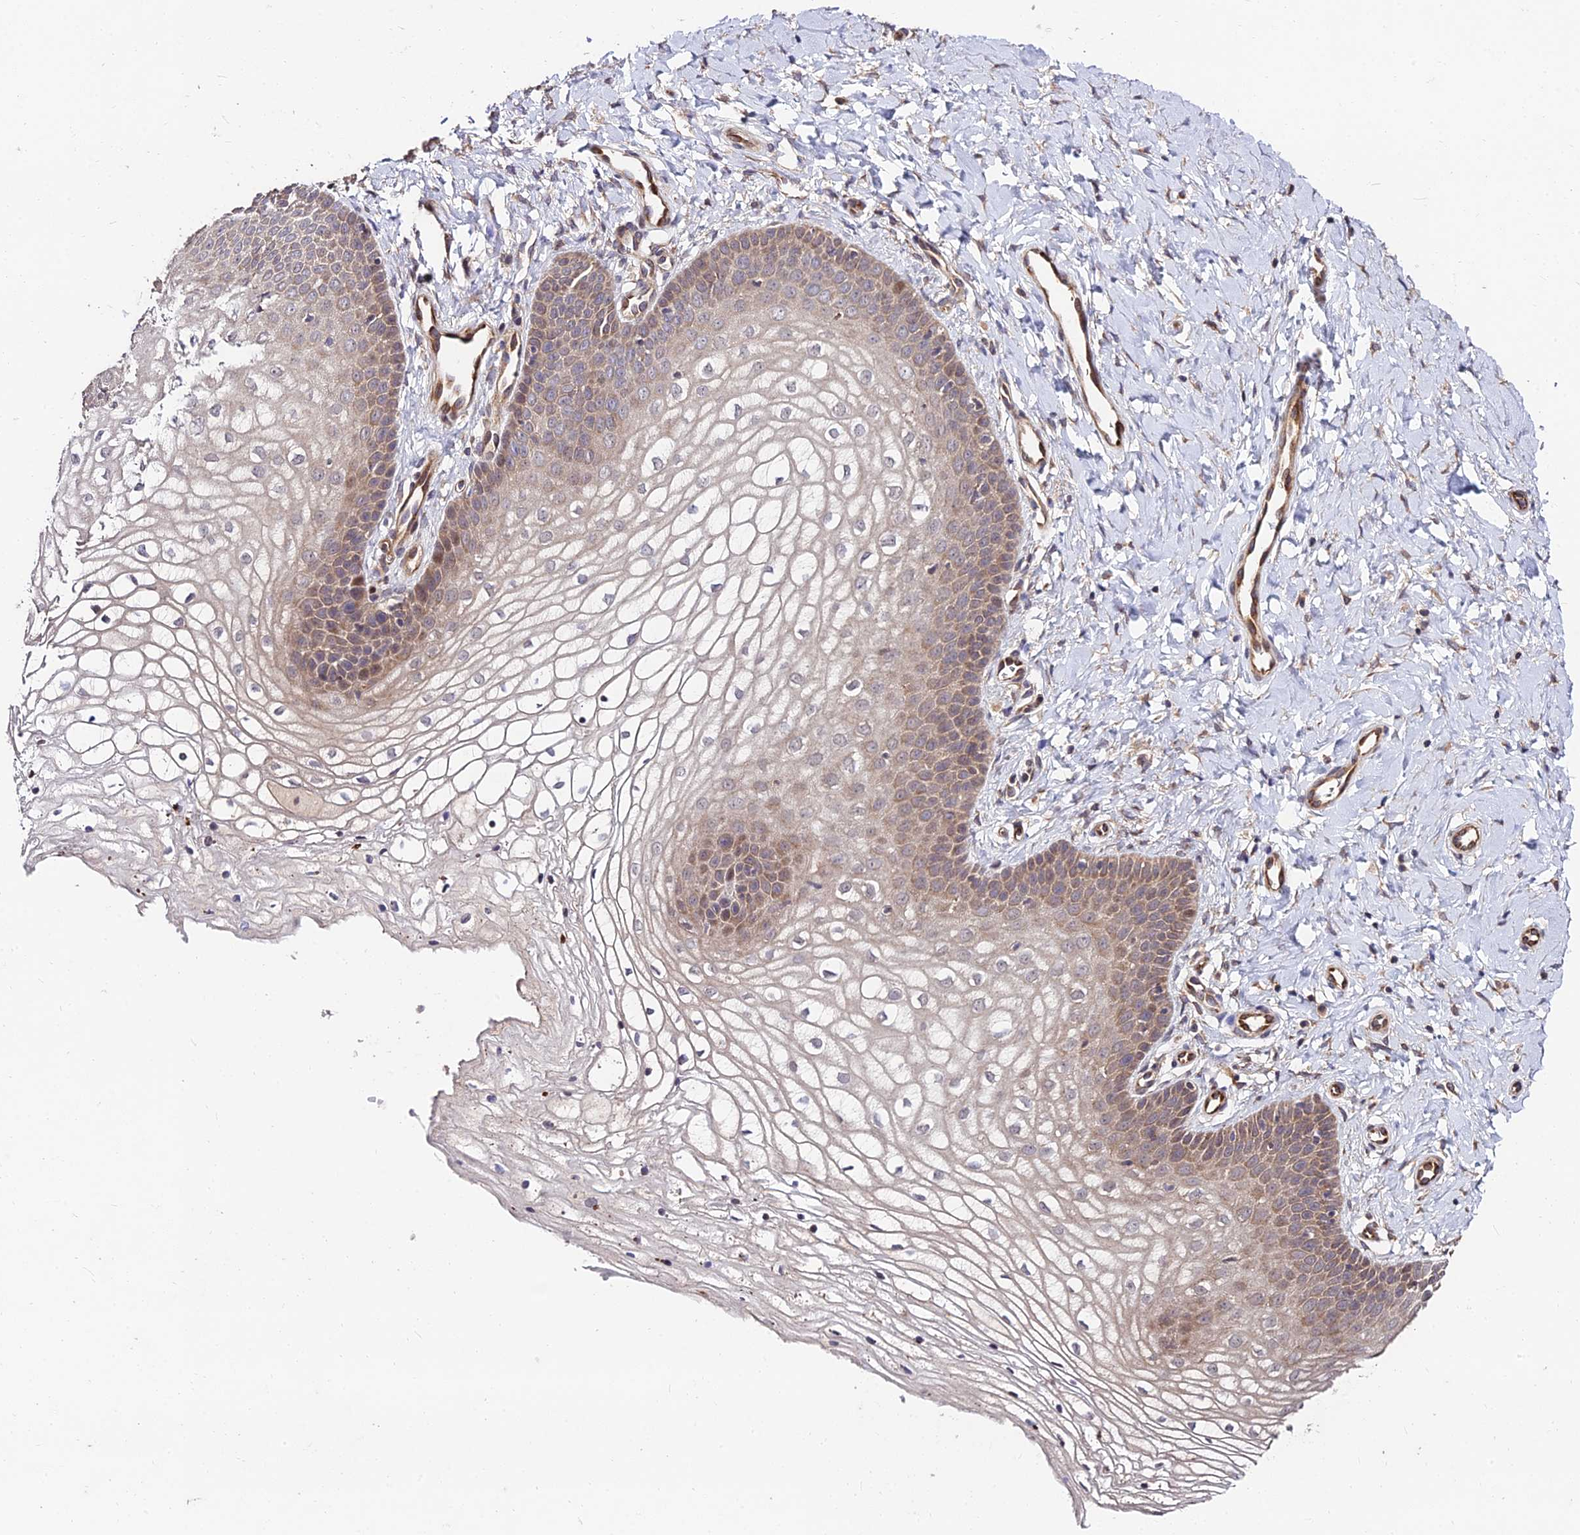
{"staining": {"intensity": "moderate", "quantity": "<25%", "location": "cytoplasmic/membranous,nuclear"}, "tissue": "vagina", "cell_type": "Squamous epithelial cells", "image_type": "normal", "snomed": [{"axis": "morphology", "description": "Normal tissue, NOS"}, {"axis": "topography", "description": "Vagina"}], "caption": "Vagina stained with IHC reveals moderate cytoplasmic/membranous,nuclear expression in about <25% of squamous epithelial cells.", "gene": "MKKS", "patient": {"sex": "female", "age": 68}}